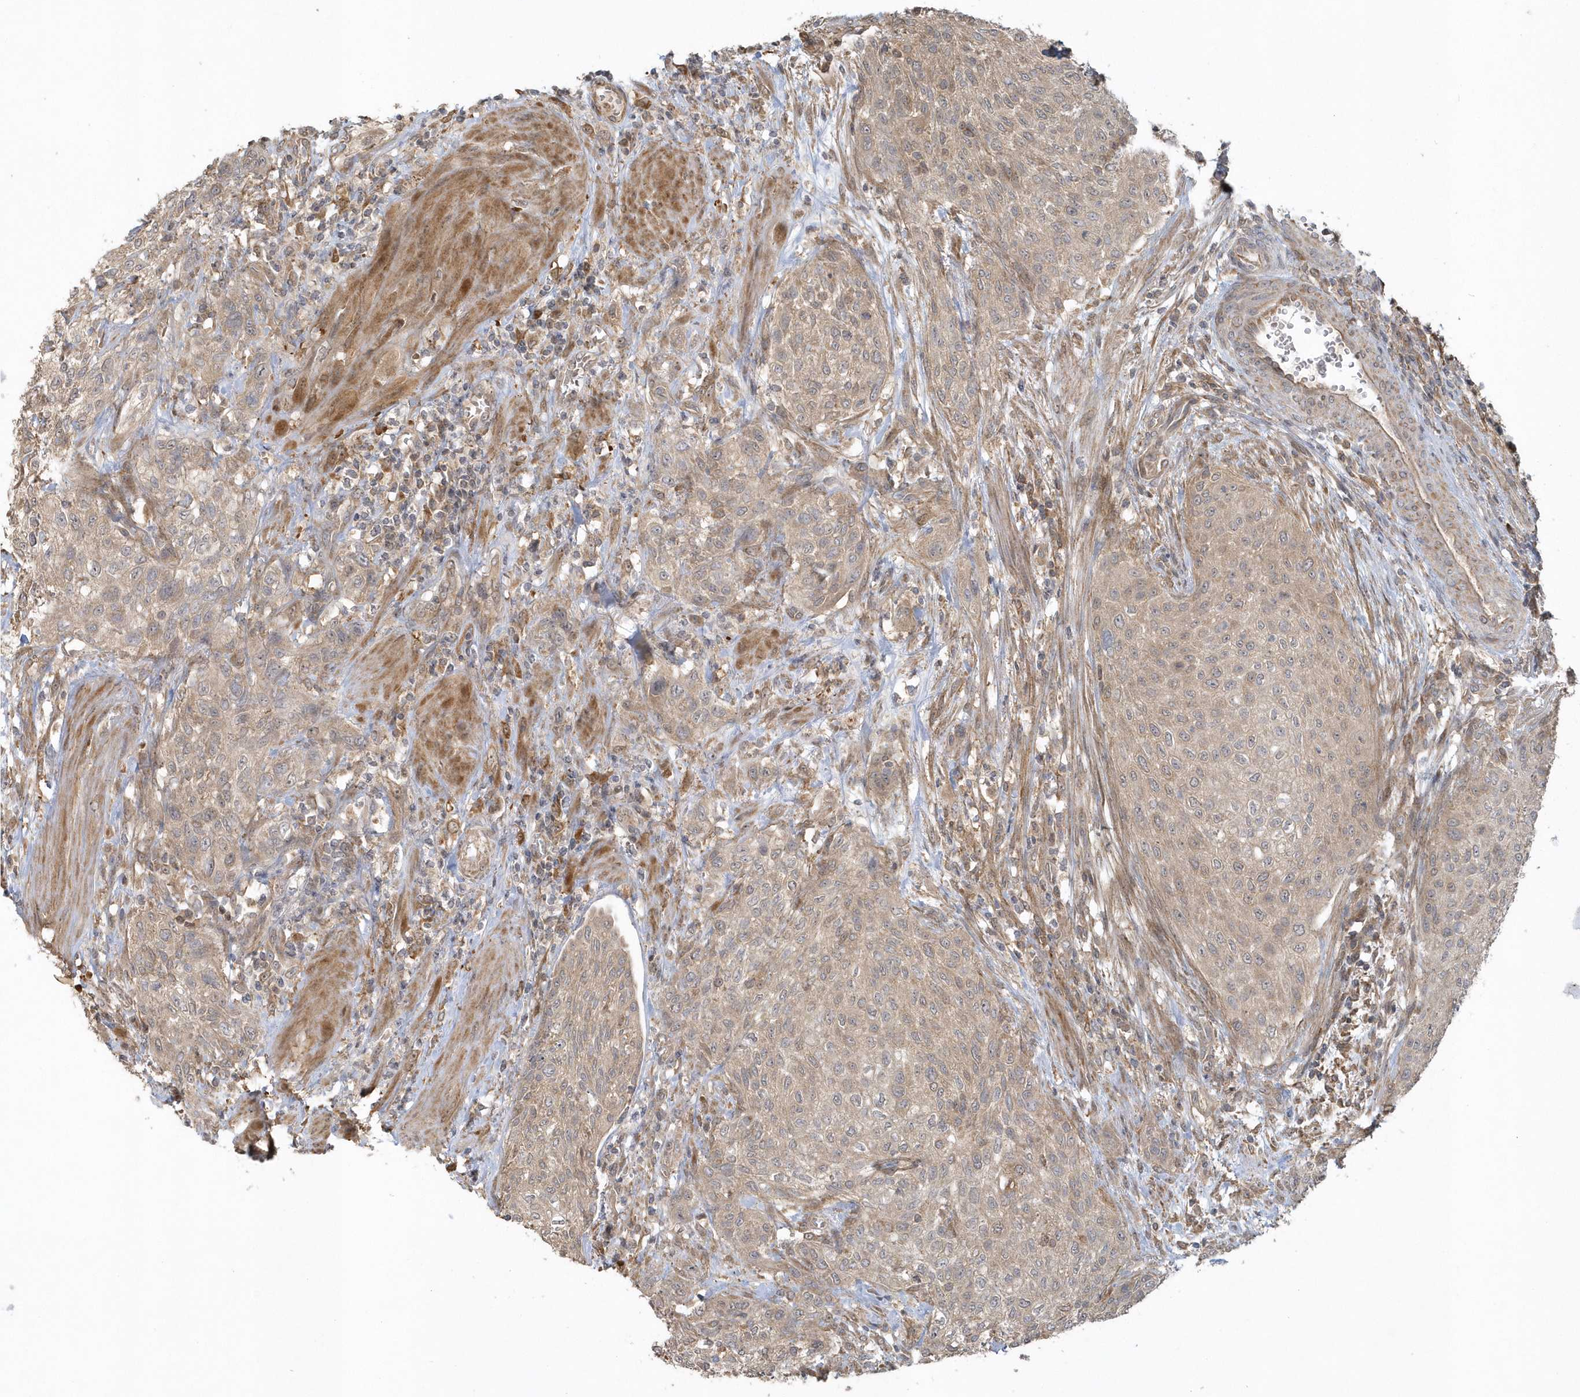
{"staining": {"intensity": "weak", "quantity": ">75%", "location": "cytoplasmic/membranous"}, "tissue": "urothelial cancer", "cell_type": "Tumor cells", "image_type": "cancer", "snomed": [{"axis": "morphology", "description": "Urothelial carcinoma, High grade"}, {"axis": "topography", "description": "Urinary bladder"}], "caption": "DAB (3,3'-diaminobenzidine) immunohistochemical staining of urothelial carcinoma (high-grade) exhibits weak cytoplasmic/membranous protein expression in approximately >75% of tumor cells.", "gene": "THG1L", "patient": {"sex": "male", "age": 35}}